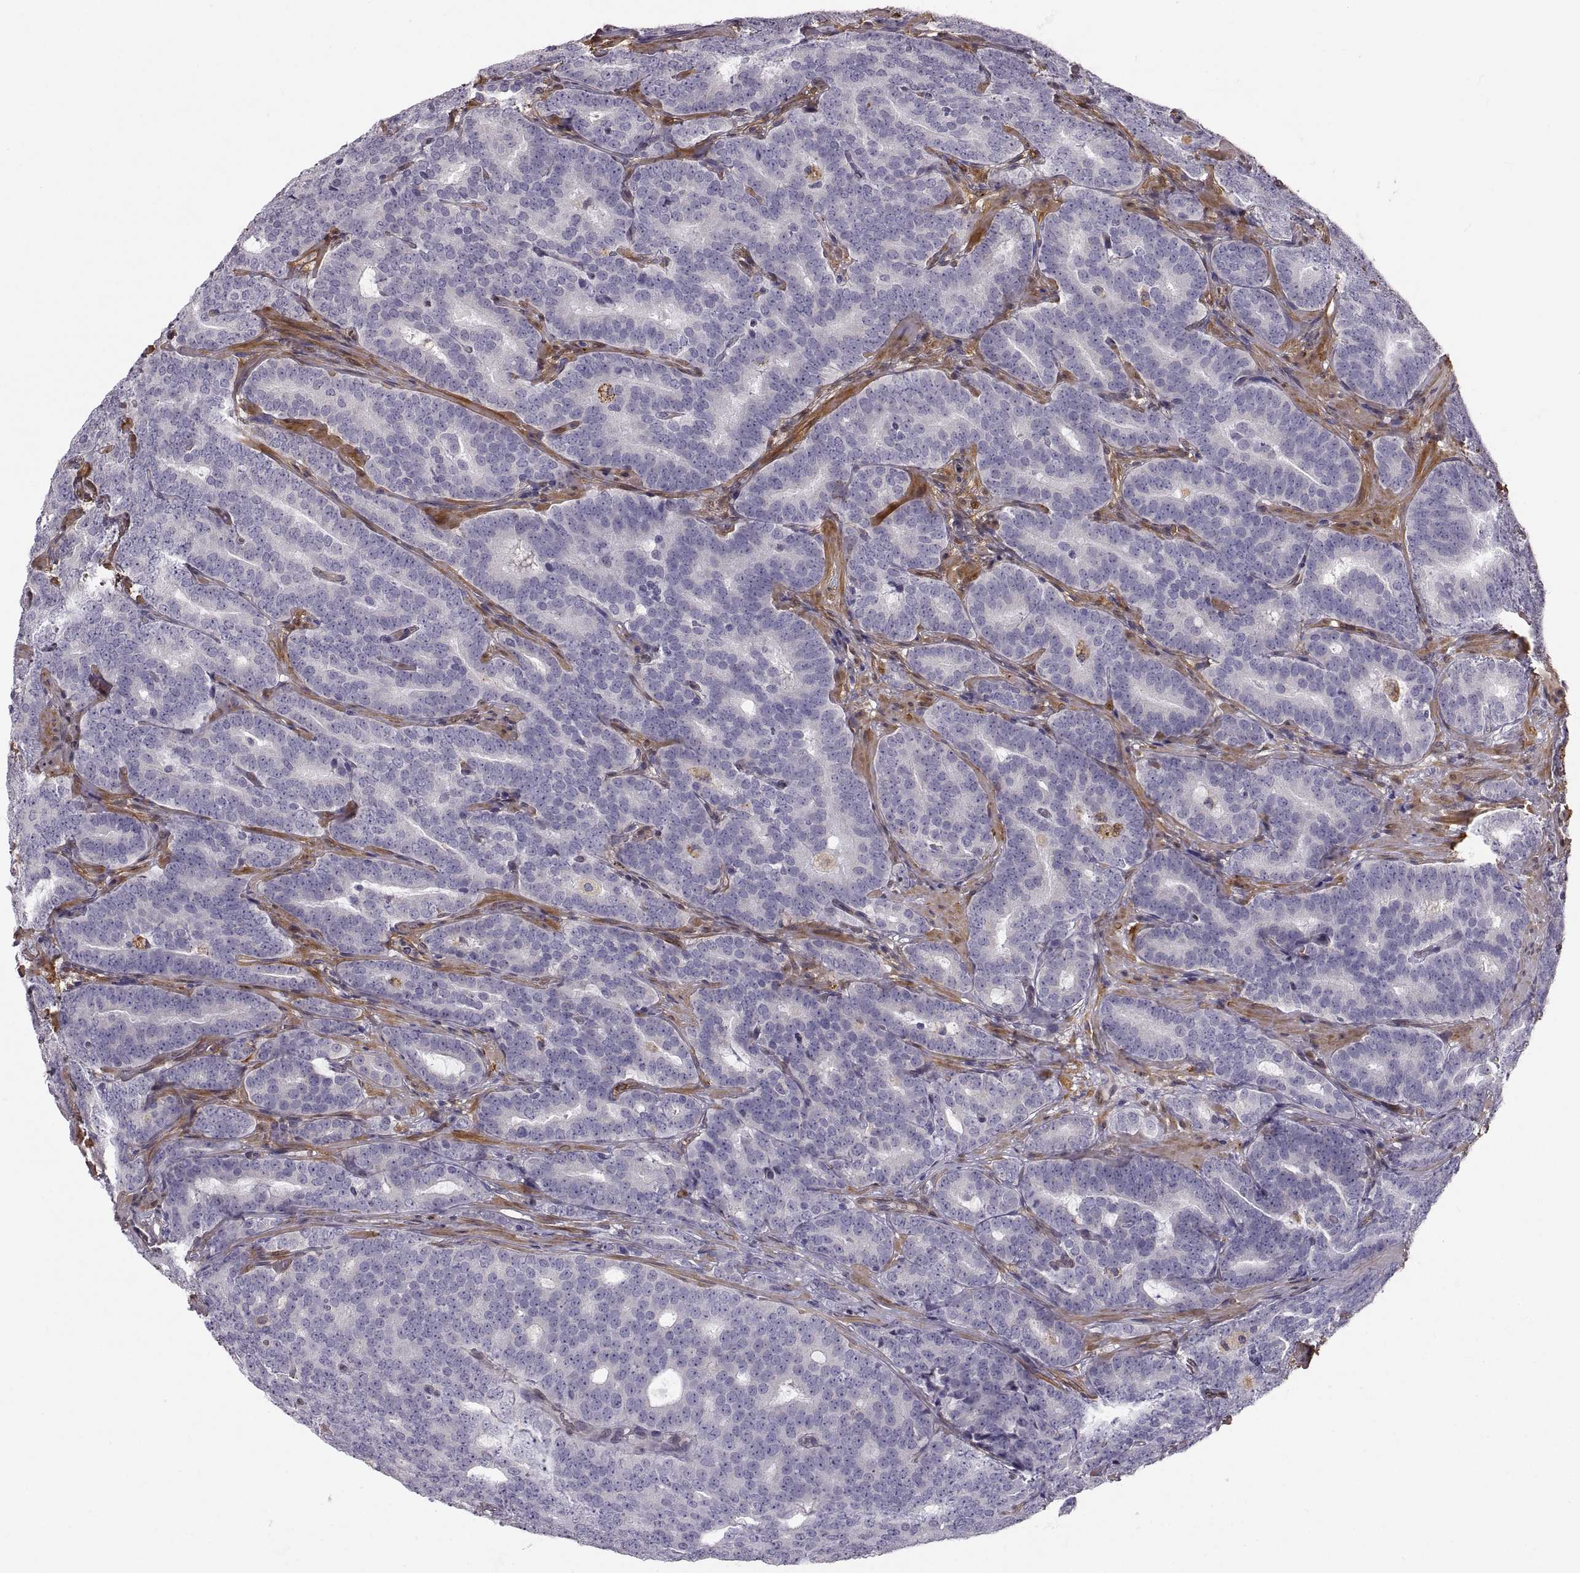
{"staining": {"intensity": "negative", "quantity": "none", "location": "none"}, "tissue": "prostate cancer", "cell_type": "Tumor cells", "image_type": "cancer", "snomed": [{"axis": "morphology", "description": "Adenocarcinoma, NOS"}, {"axis": "topography", "description": "Prostate"}], "caption": "This micrograph is of prostate cancer stained with IHC to label a protein in brown with the nuclei are counter-stained blue. There is no staining in tumor cells. (Immunohistochemistry (ihc), brightfield microscopy, high magnification).", "gene": "PGM5", "patient": {"sex": "male", "age": 71}}